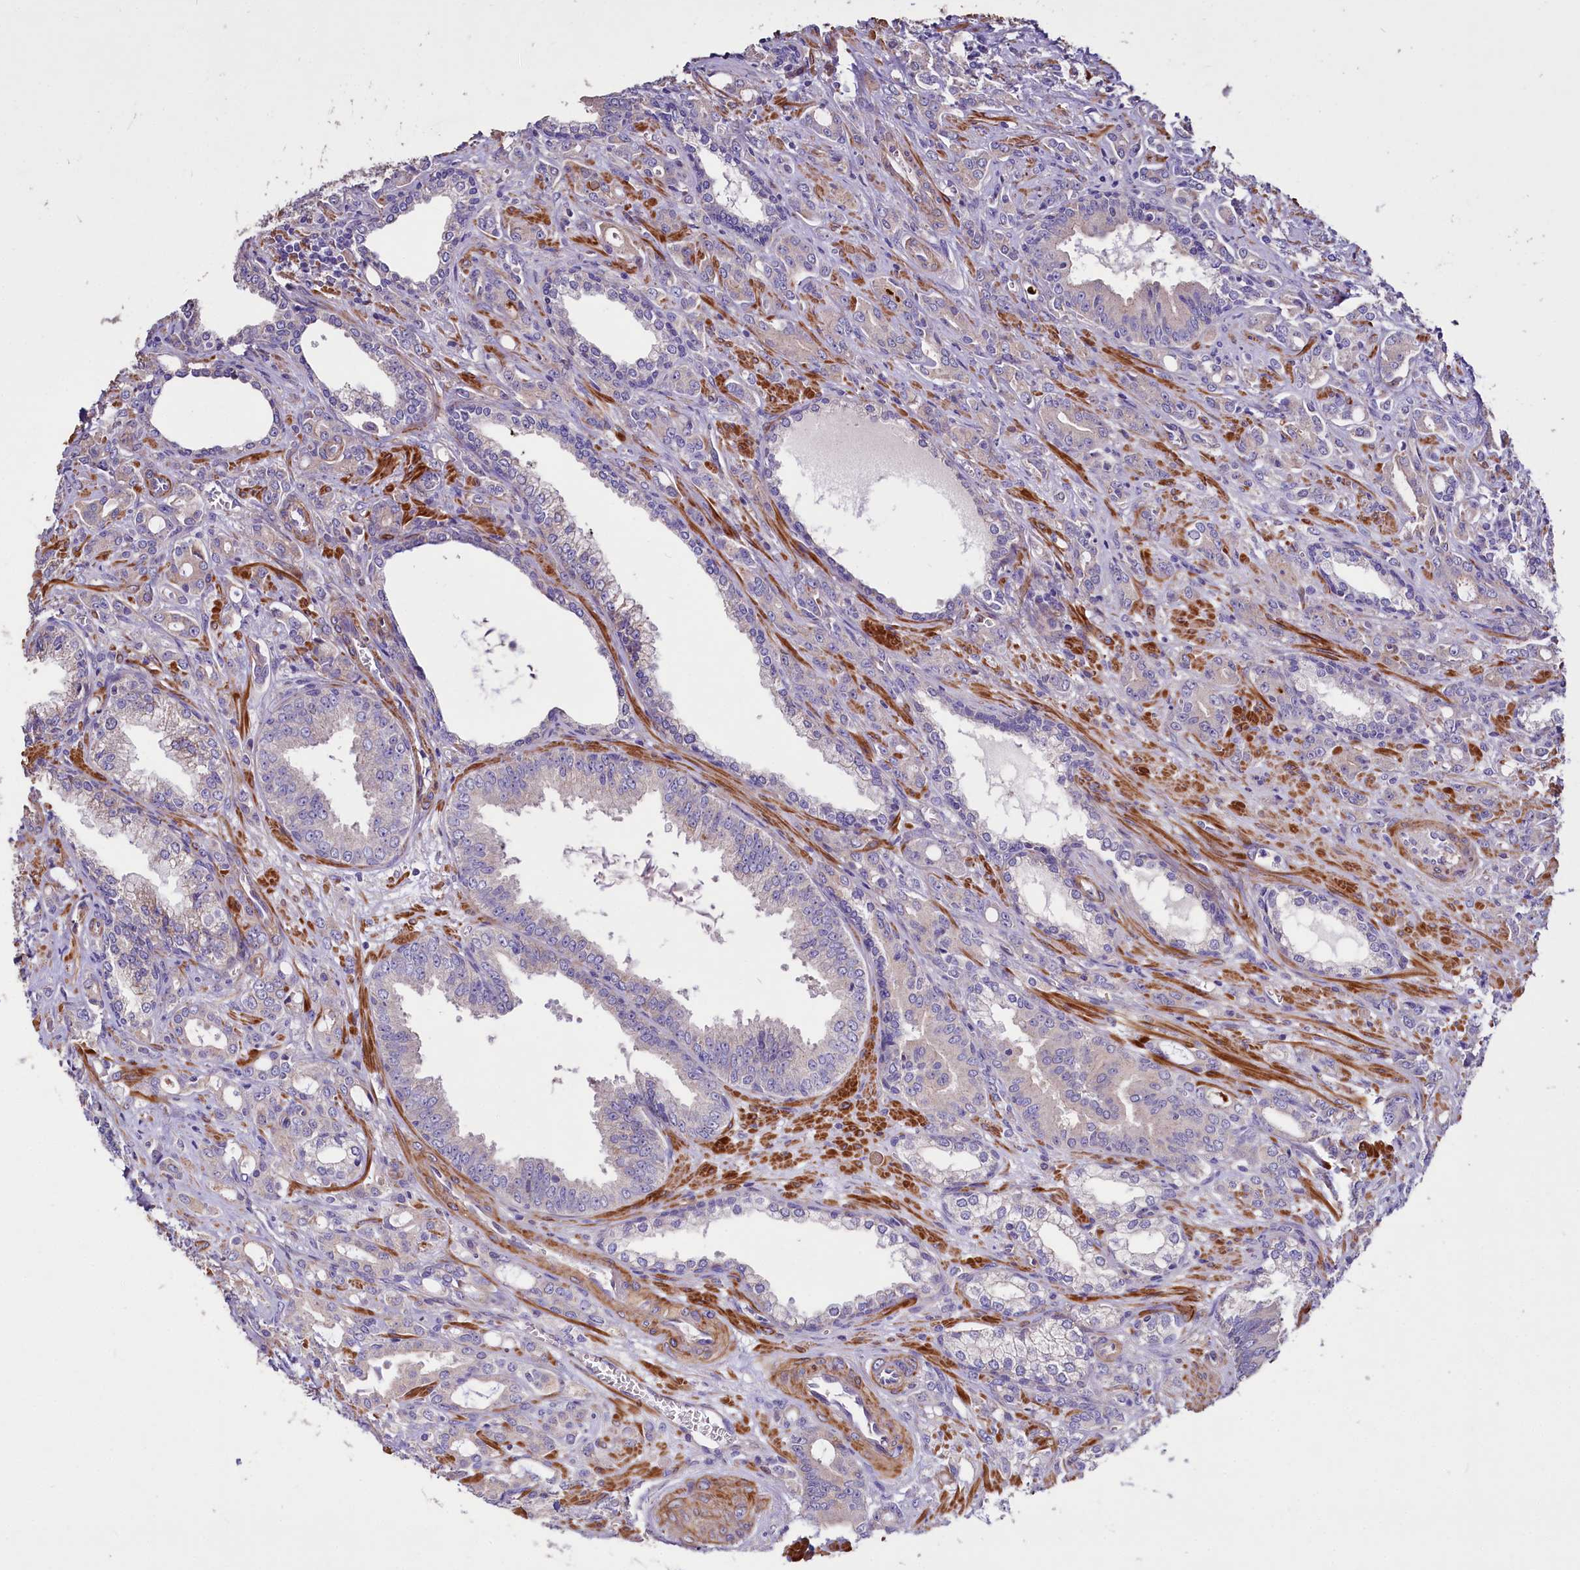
{"staining": {"intensity": "negative", "quantity": "none", "location": "none"}, "tissue": "prostate cancer", "cell_type": "Tumor cells", "image_type": "cancer", "snomed": [{"axis": "morphology", "description": "Adenocarcinoma, High grade"}, {"axis": "topography", "description": "Prostate"}], "caption": "Immunohistochemistry (IHC) photomicrograph of prostate cancer stained for a protein (brown), which displays no expression in tumor cells.", "gene": "WNT8A", "patient": {"sex": "male", "age": 72}}